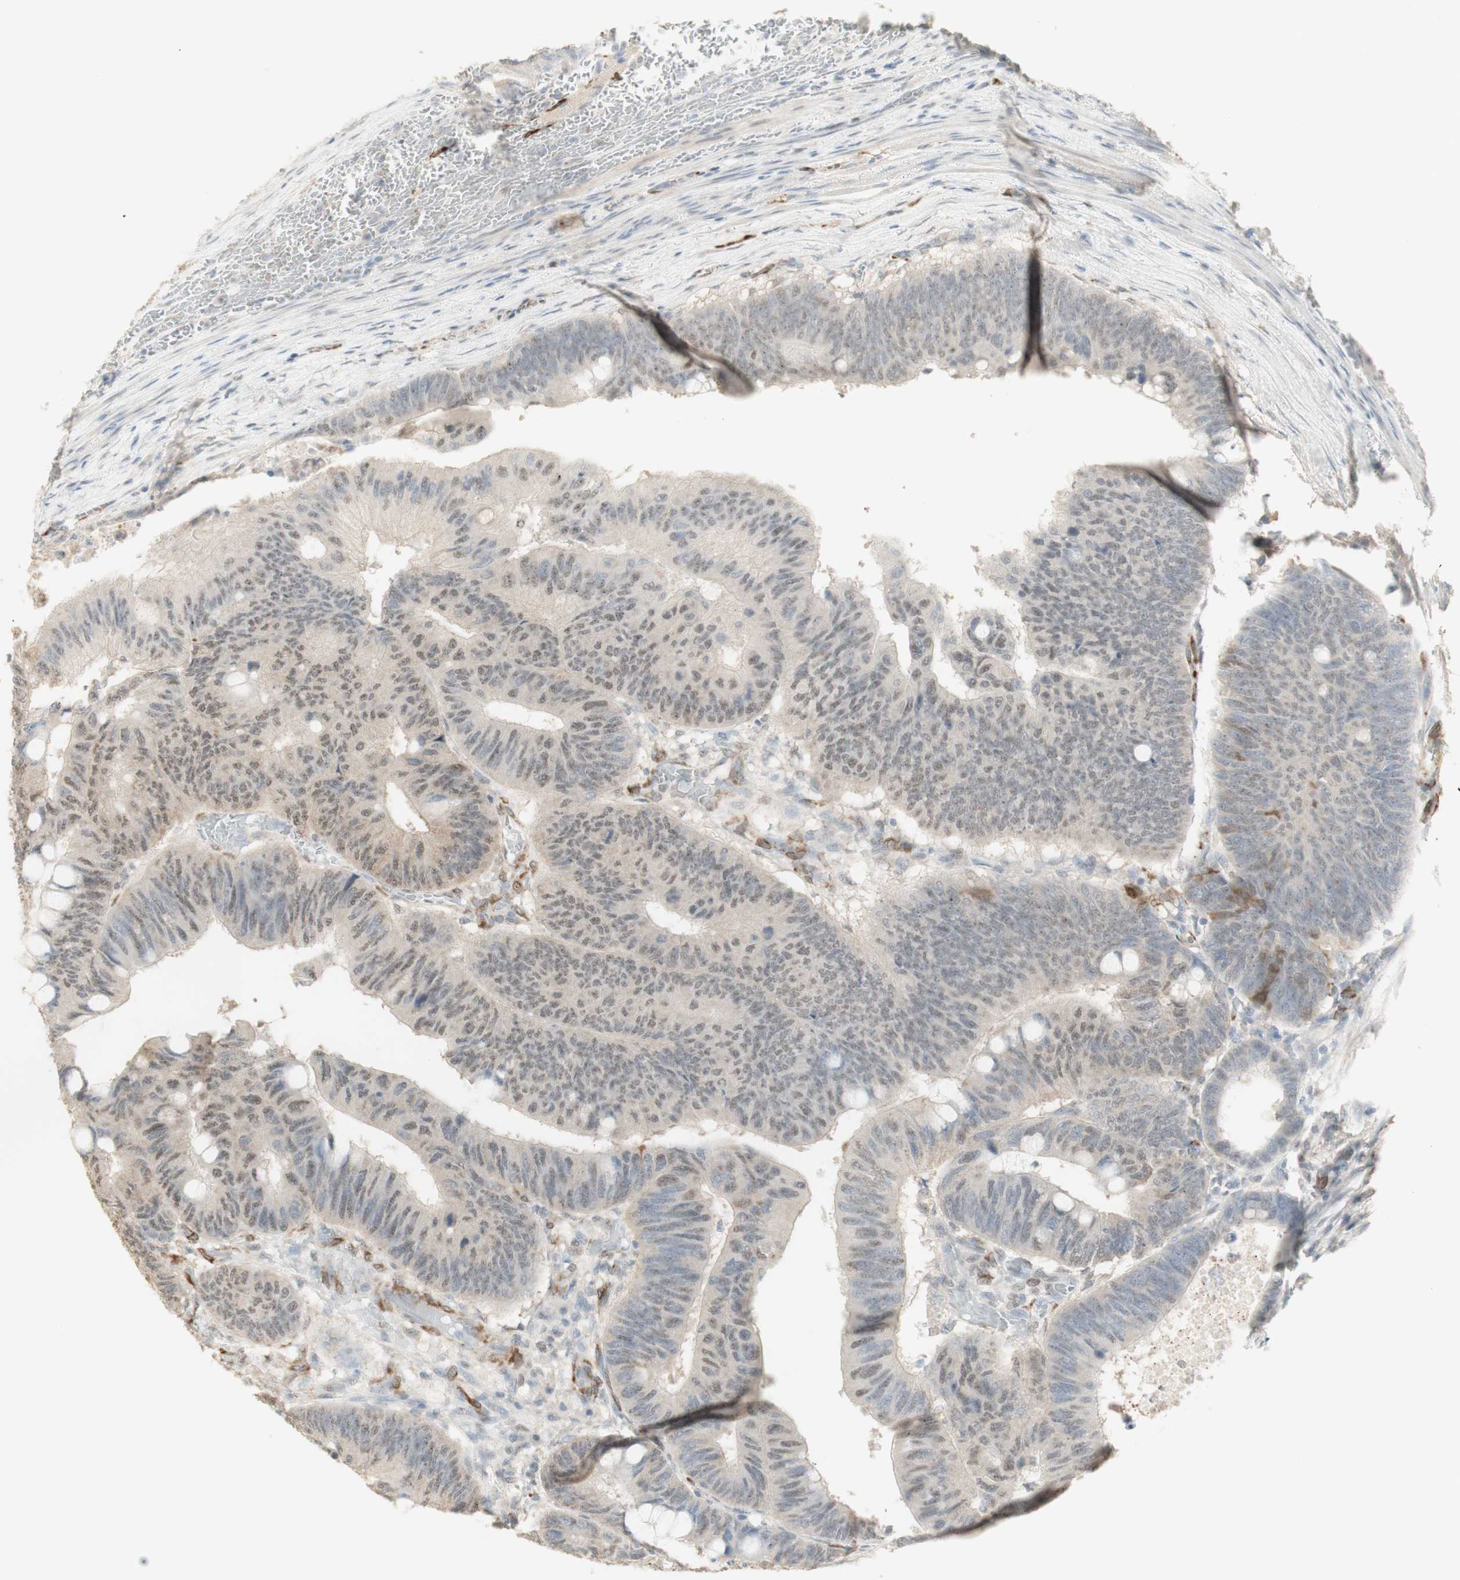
{"staining": {"intensity": "weak", "quantity": ">75%", "location": "cytoplasmic/membranous,nuclear"}, "tissue": "colorectal cancer", "cell_type": "Tumor cells", "image_type": "cancer", "snomed": [{"axis": "morphology", "description": "Normal tissue, NOS"}, {"axis": "morphology", "description": "Adenocarcinoma, NOS"}, {"axis": "topography", "description": "Rectum"}, {"axis": "topography", "description": "Peripheral nerve tissue"}], "caption": "This micrograph exhibits immunohistochemistry (IHC) staining of colorectal cancer, with low weak cytoplasmic/membranous and nuclear expression in about >75% of tumor cells.", "gene": "MUC3A", "patient": {"sex": "male", "age": 92}}